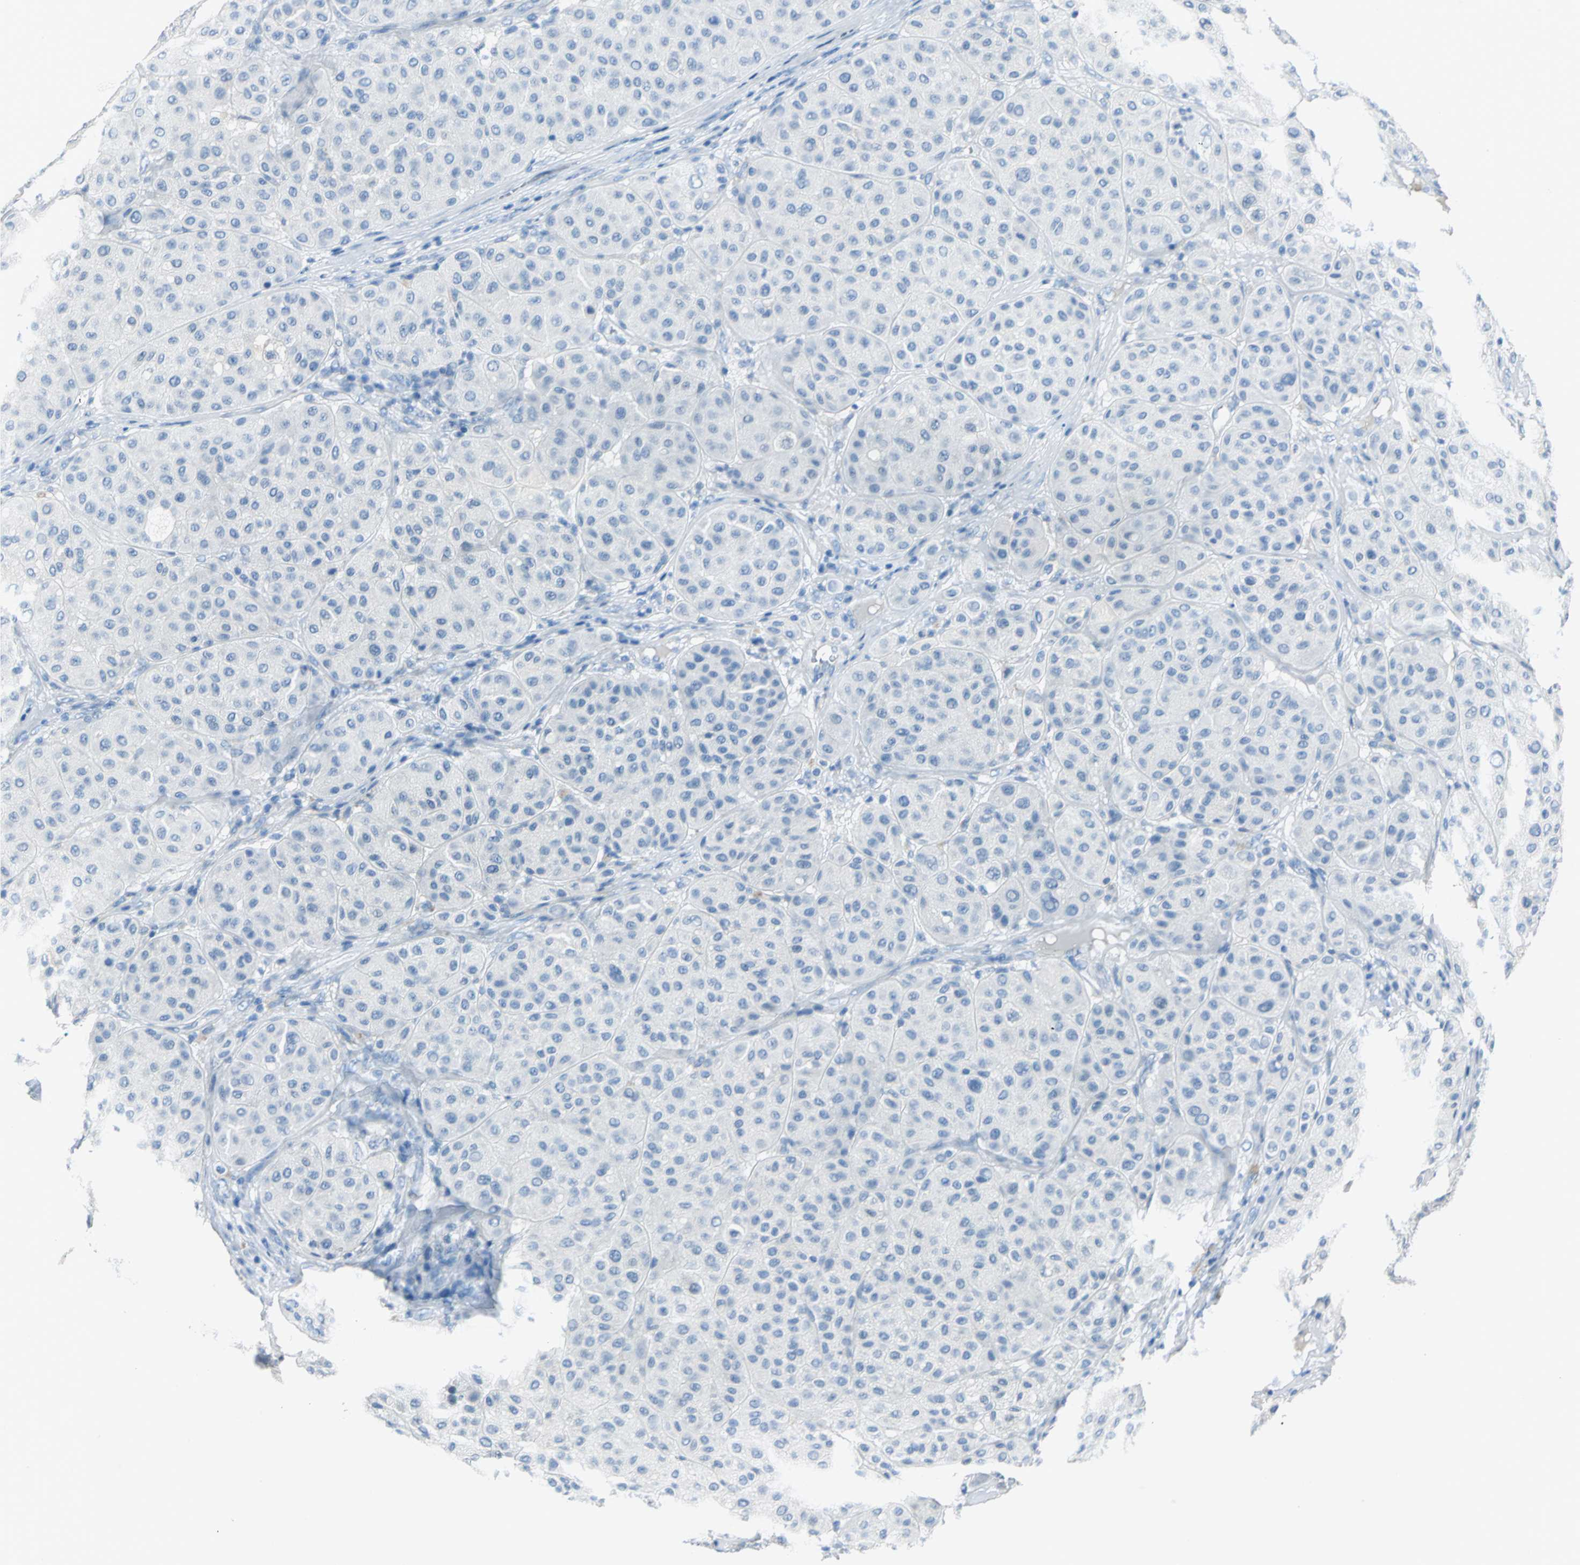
{"staining": {"intensity": "negative", "quantity": "none", "location": "none"}, "tissue": "melanoma", "cell_type": "Tumor cells", "image_type": "cancer", "snomed": [{"axis": "morphology", "description": "Normal tissue, NOS"}, {"axis": "morphology", "description": "Malignant melanoma, Metastatic site"}, {"axis": "topography", "description": "Skin"}], "caption": "This photomicrograph is of melanoma stained with IHC to label a protein in brown with the nuclei are counter-stained blue. There is no expression in tumor cells. (Brightfield microscopy of DAB immunohistochemistry at high magnification).", "gene": "PKLR", "patient": {"sex": "male", "age": 41}}